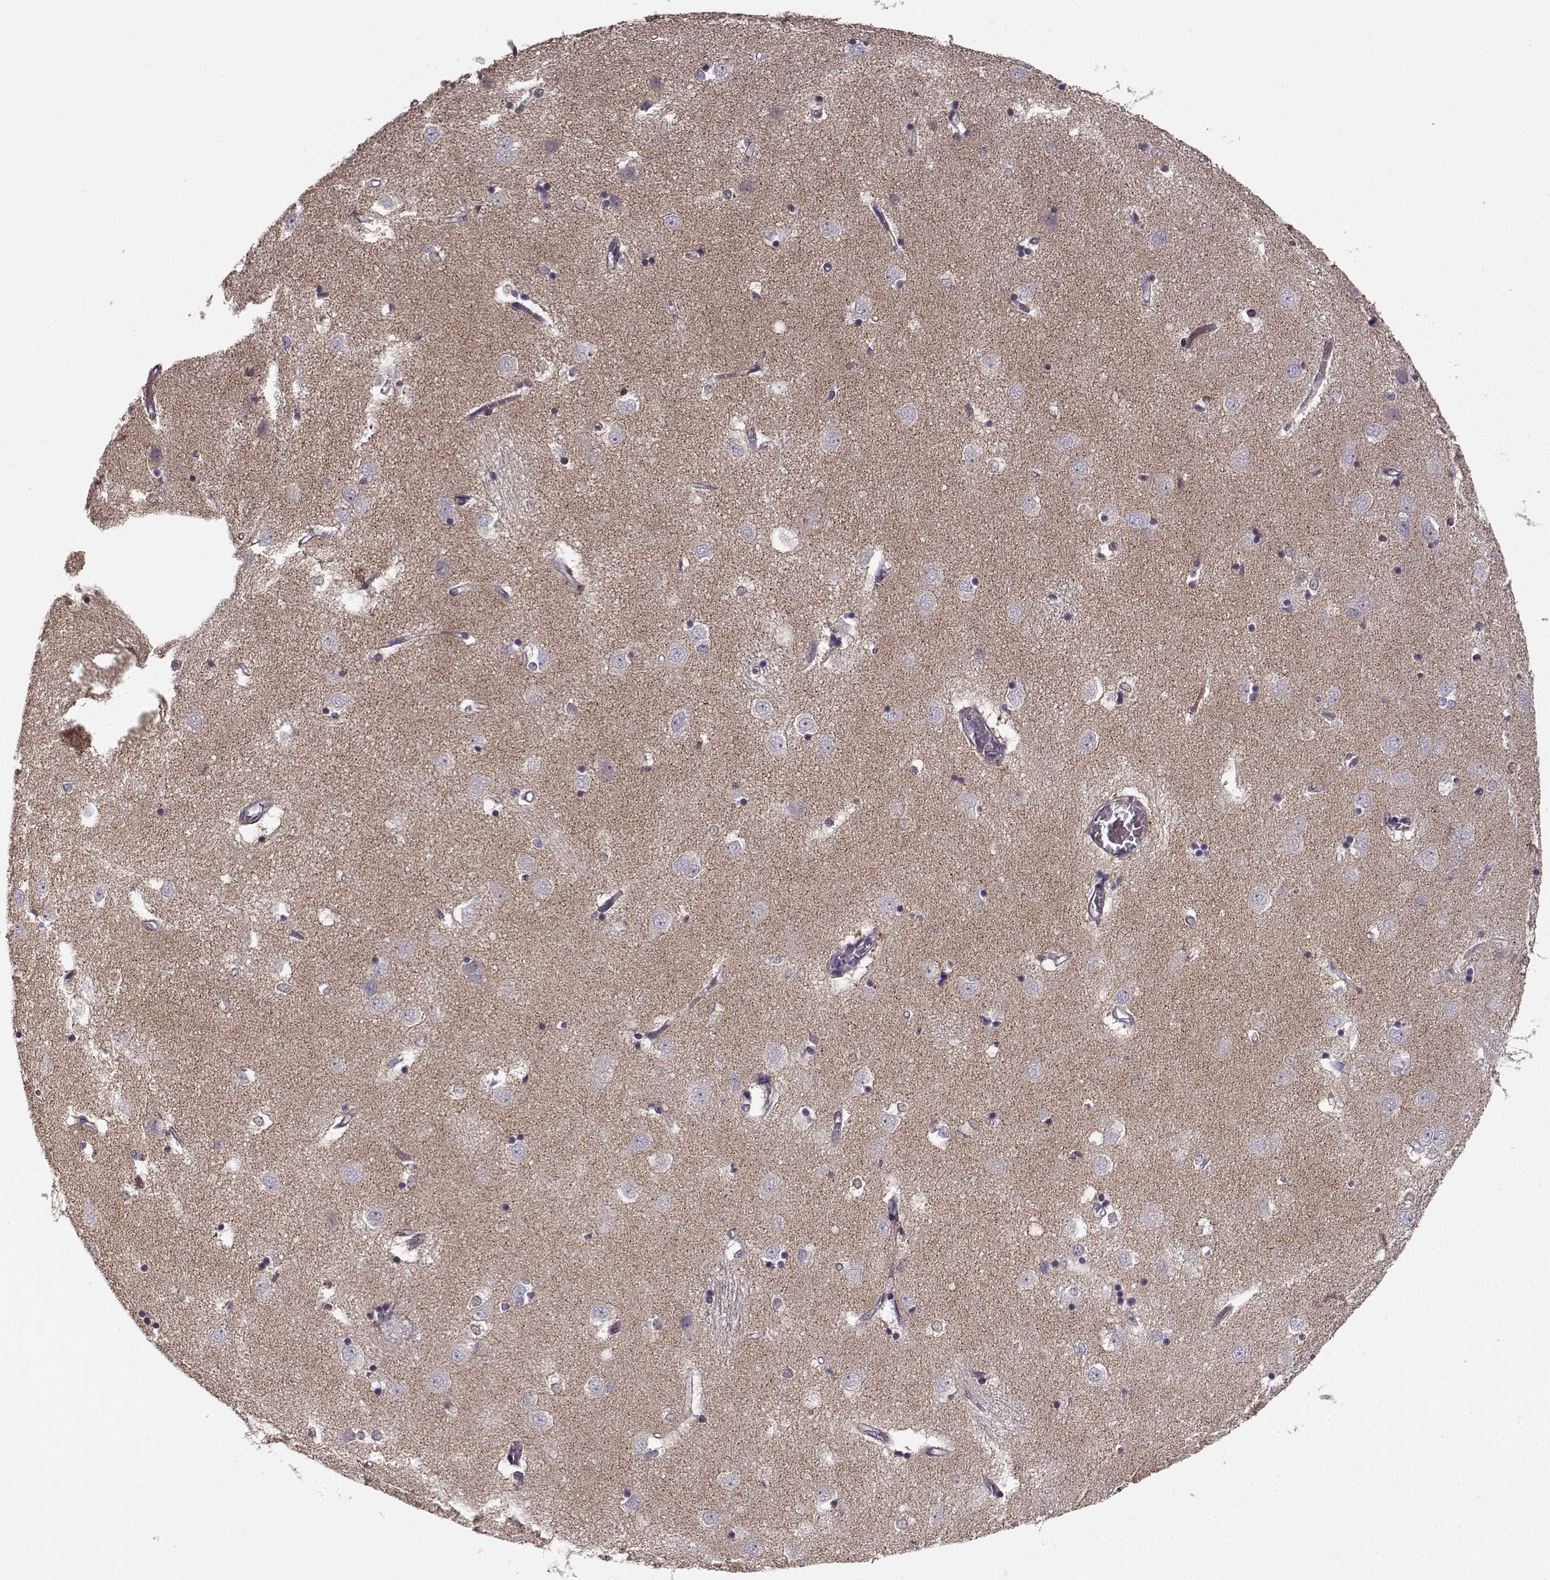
{"staining": {"intensity": "negative", "quantity": "none", "location": "none"}, "tissue": "caudate", "cell_type": "Glial cells", "image_type": "normal", "snomed": [{"axis": "morphology", "description": "Normal tissue, NOS"}, {"axis": "topography", "description": "Lateral ventricle wall"}], "caption": "Immunohistochemistry (IHC) of unremarkable human caudate shows no staining in glial cells.", "gene": "SLAIN2", "patient": {"sex": "male", "age": 54}}